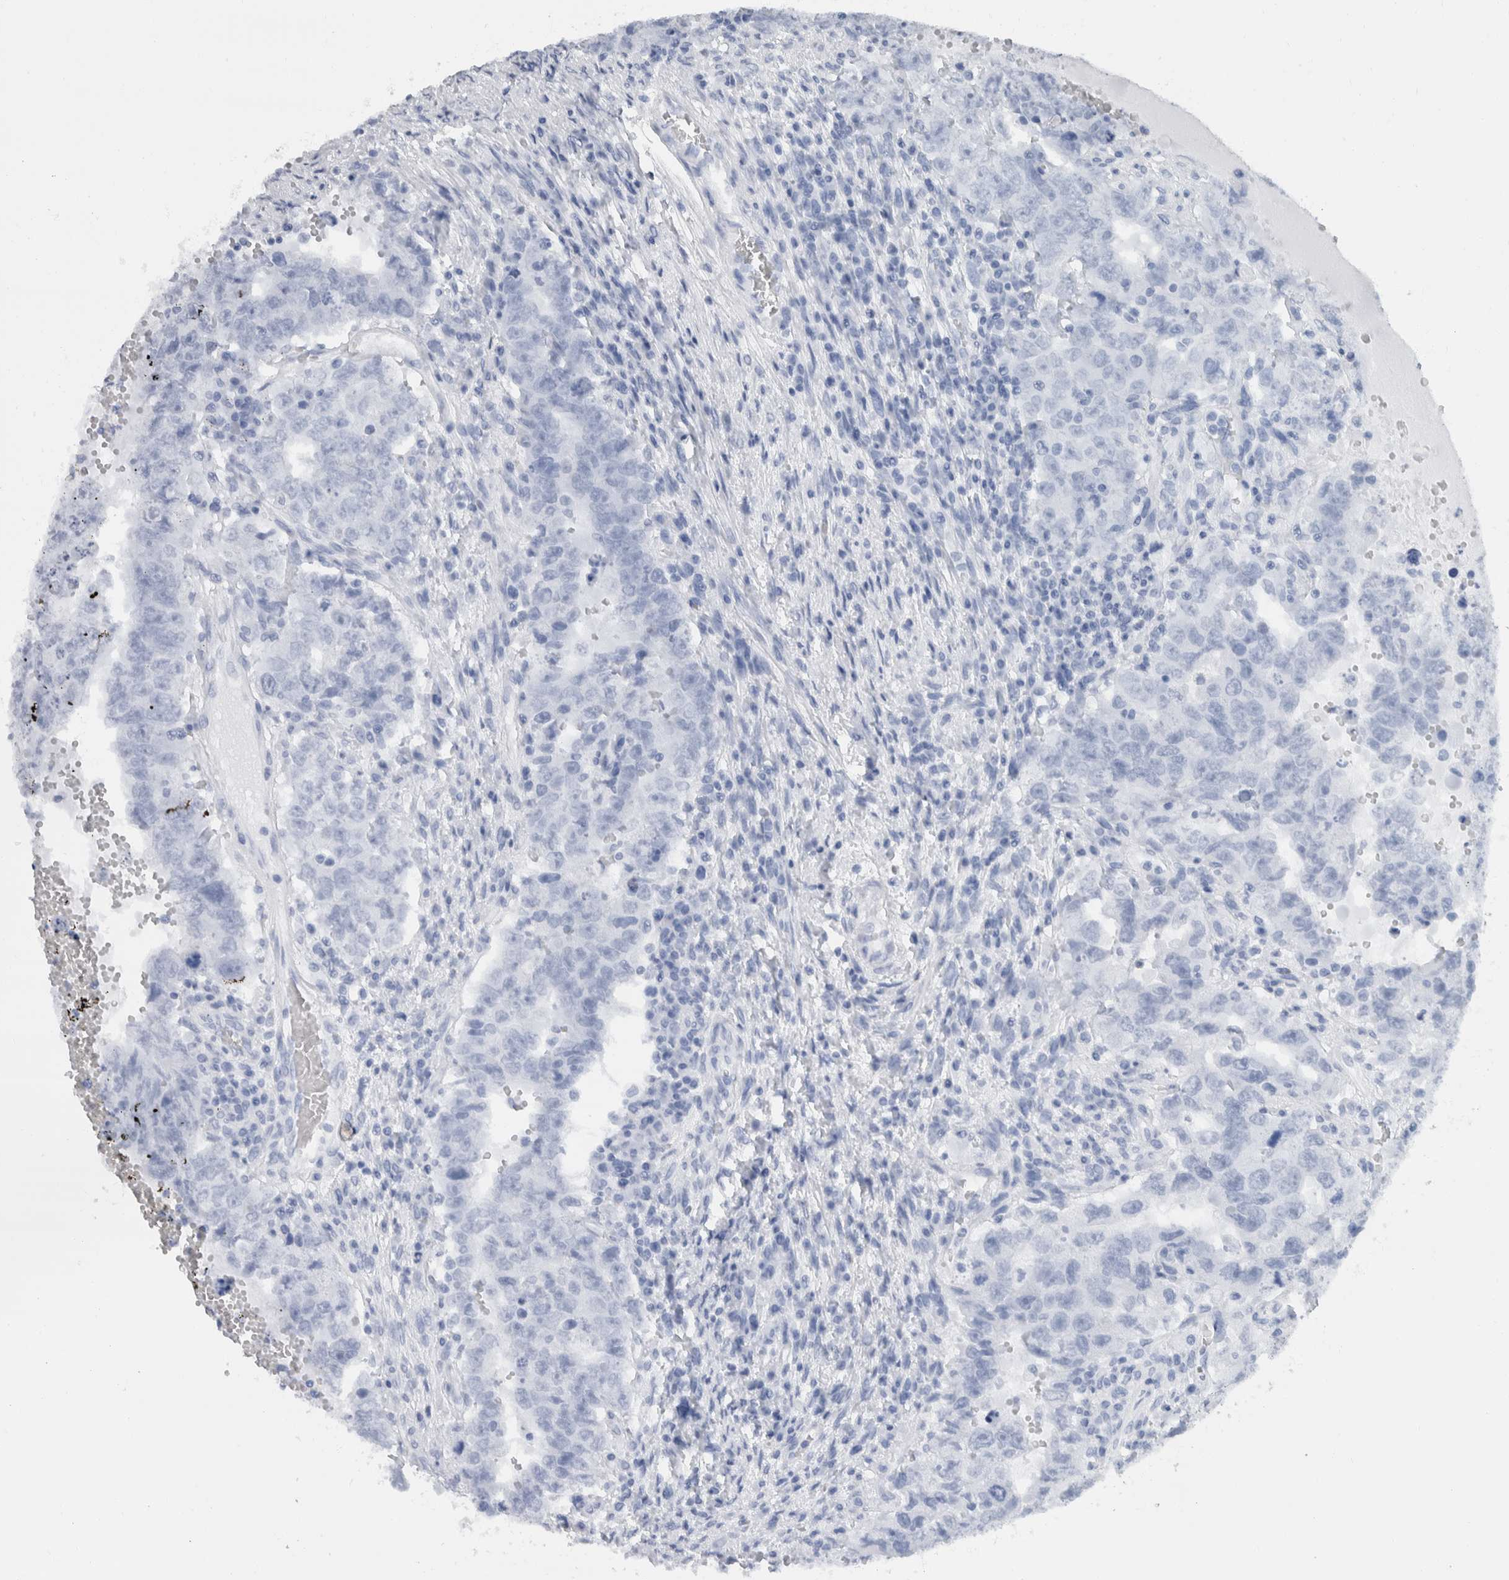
{"staining": {"intensity": "negative", "quantity": "none", "location": "none"}, "tissue": "testis cancer", "cell_type": "Tumor cells", "image_type": "cancer", "snomed": [{"axis": "morphology", "description": "Carcinoma, Embryonal, NOS"}, {"axis": "topography", "description": "Testis"}], "caption": "The immunohistochemistry (IHC) micrograph has no significant staining in tumor cells of embryonal carcinoma (testis) tissue. Brightfield microscopy of immunohistochemistry (IHC) stained with DAB (brown) and hematoxylin (blue), captured at high magnification.", "gene": "NEFM", "patient": {"sex": "male", "age": 26}}